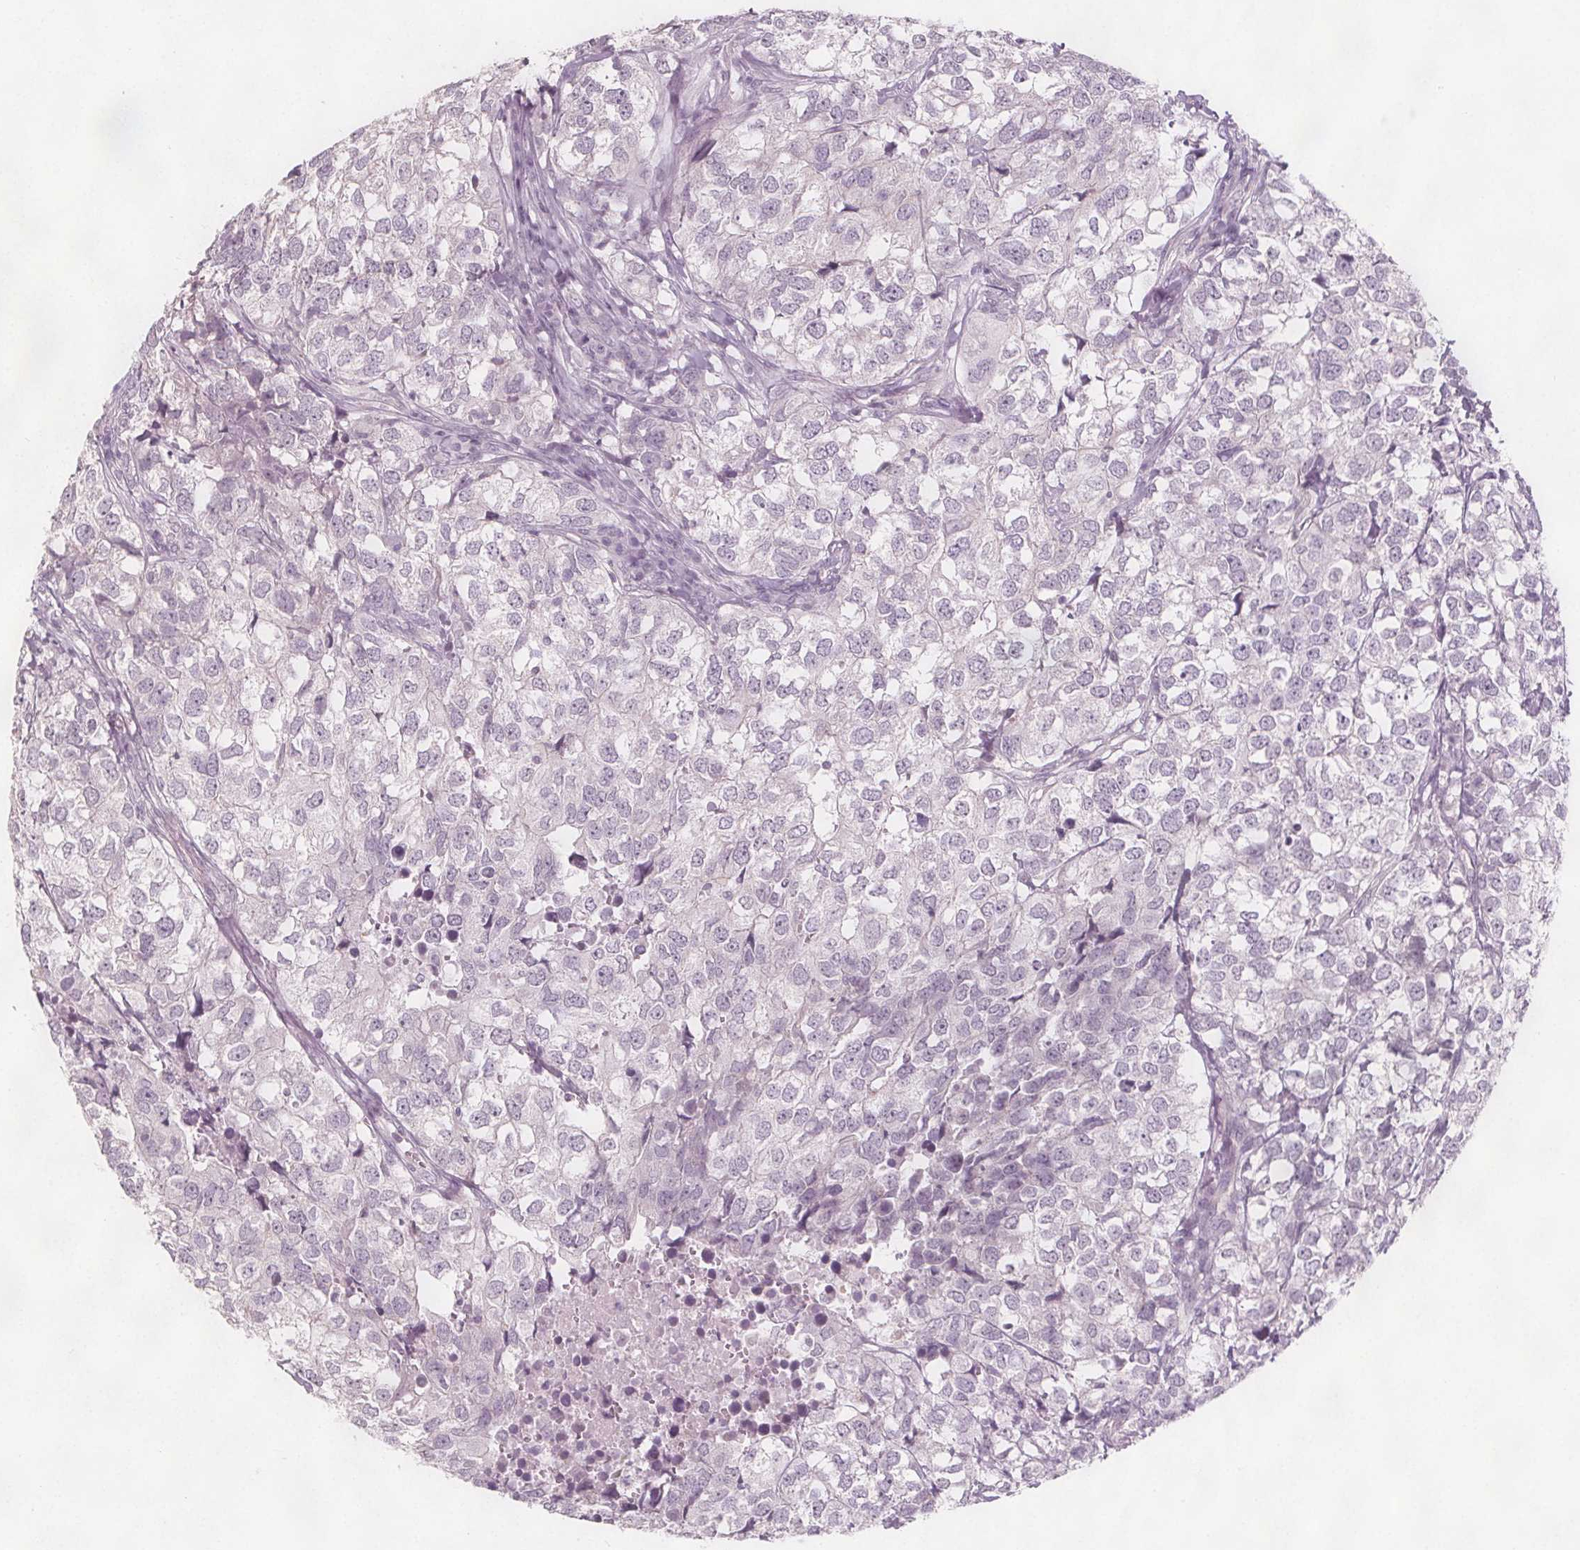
{"staining": {"intensity": "negative", "quantity": "none", "location": "none"}, "tissue": "breast cancer", "cell_type": "Tumor cells", "image_type": "cancer", "snomed": [{"axis": "morphology", "description": "Duct carcinoma"}, {"axis": "topography", "description": "Breast"}], "caption": "There is no significant expression in tumor cells of breast cancer (intraductal carcinoma).", "gene": "C1orf167", "patient": {"sex": "female", "age": 30}}